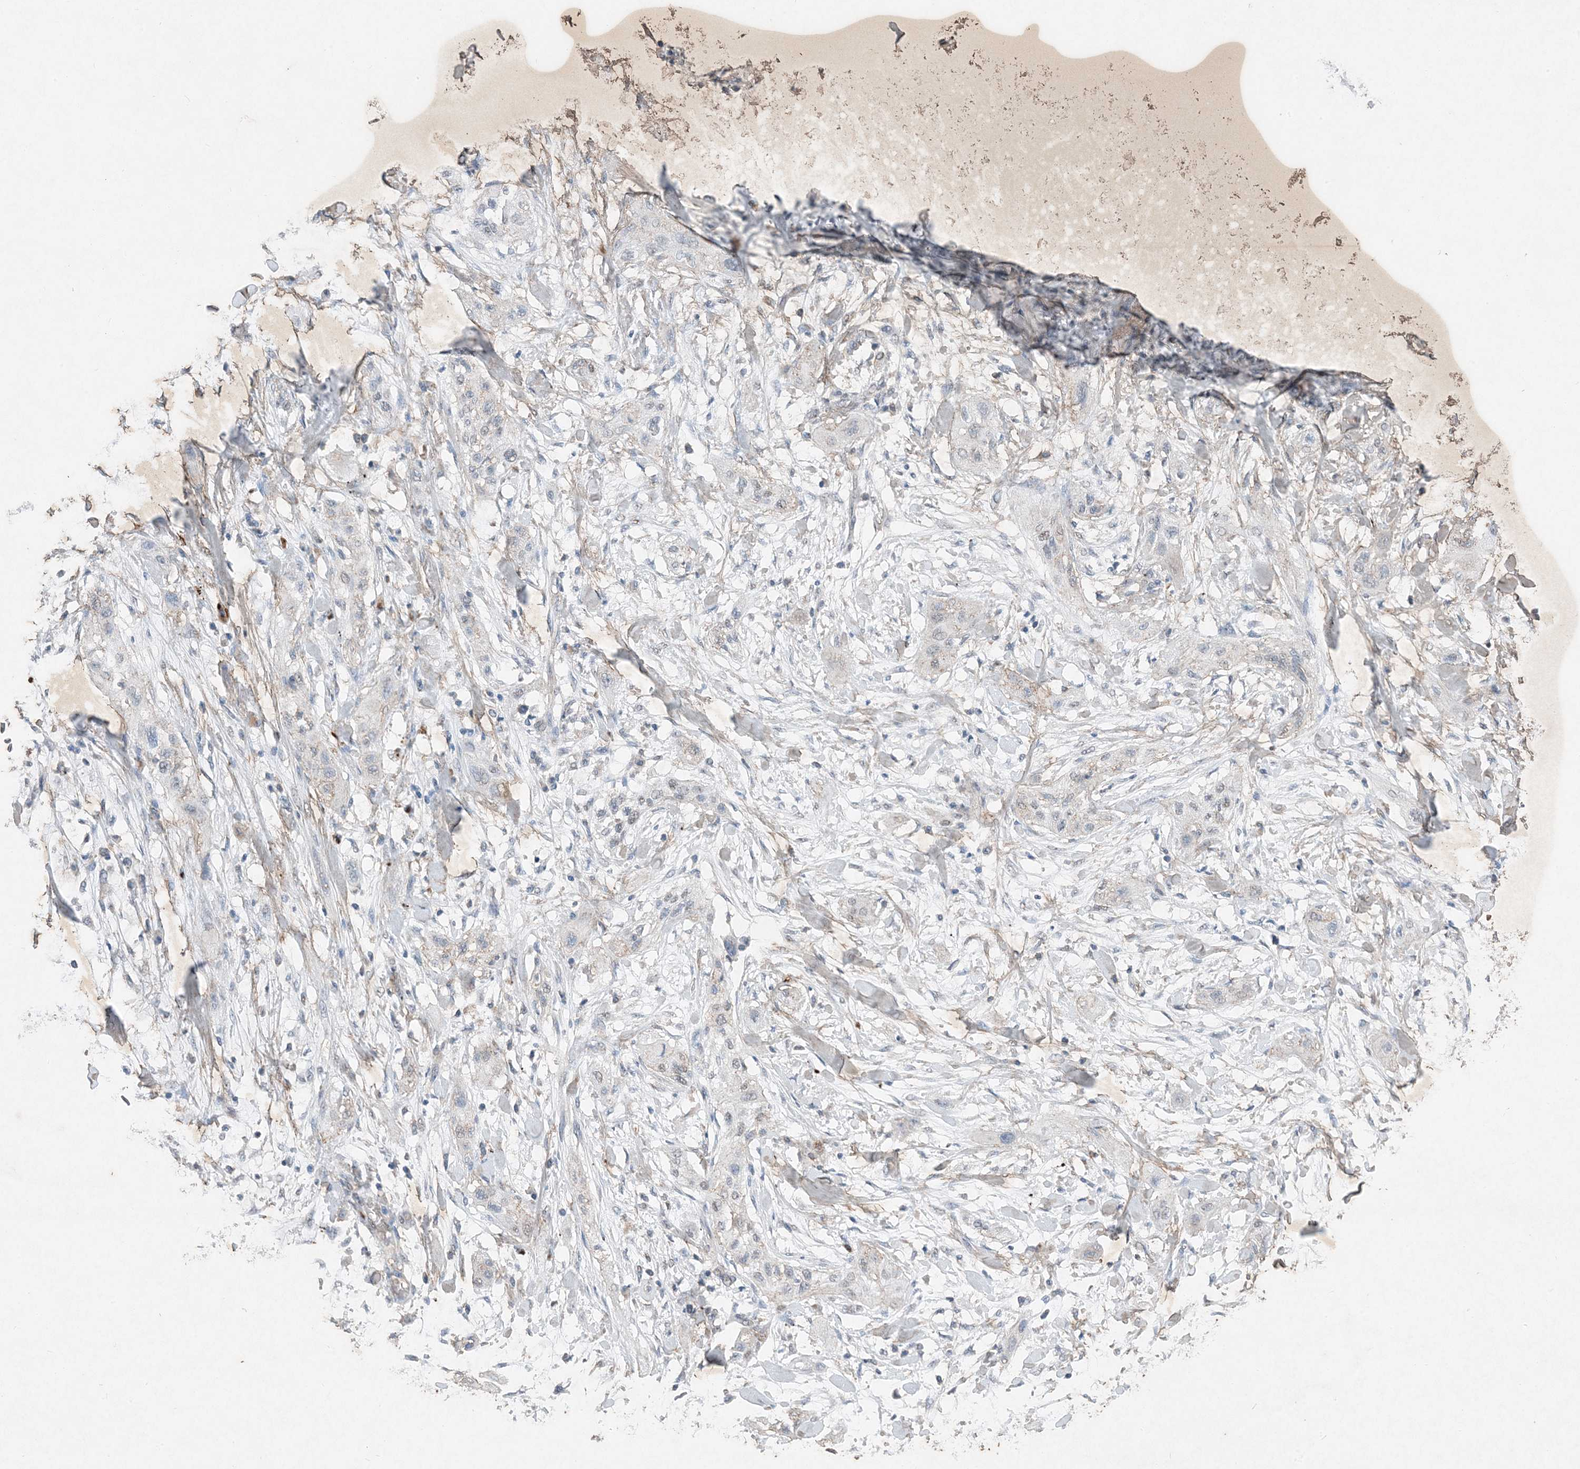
{"staining": {"intensity": "negative", "quantity": "none", "location": "none"}, "tissue": "lung cancer", "cell_type": "Tumor cells", "image_type": "cancer", "snomed": [{"axis": "morphology", "description": "Squamous cell carcinoma, NOS"}, {"axis": "topography", "description": "Lung"}], "caption": "Immunohistochemistry (IHC) image of neoplastic tissue: human lung cancer (squamous cell carcinoma) stained with DAB exhibits no significant protein expression in tumor cells.", "gene": "FCN3", "patient": {"sex": "female", "age": 47}}